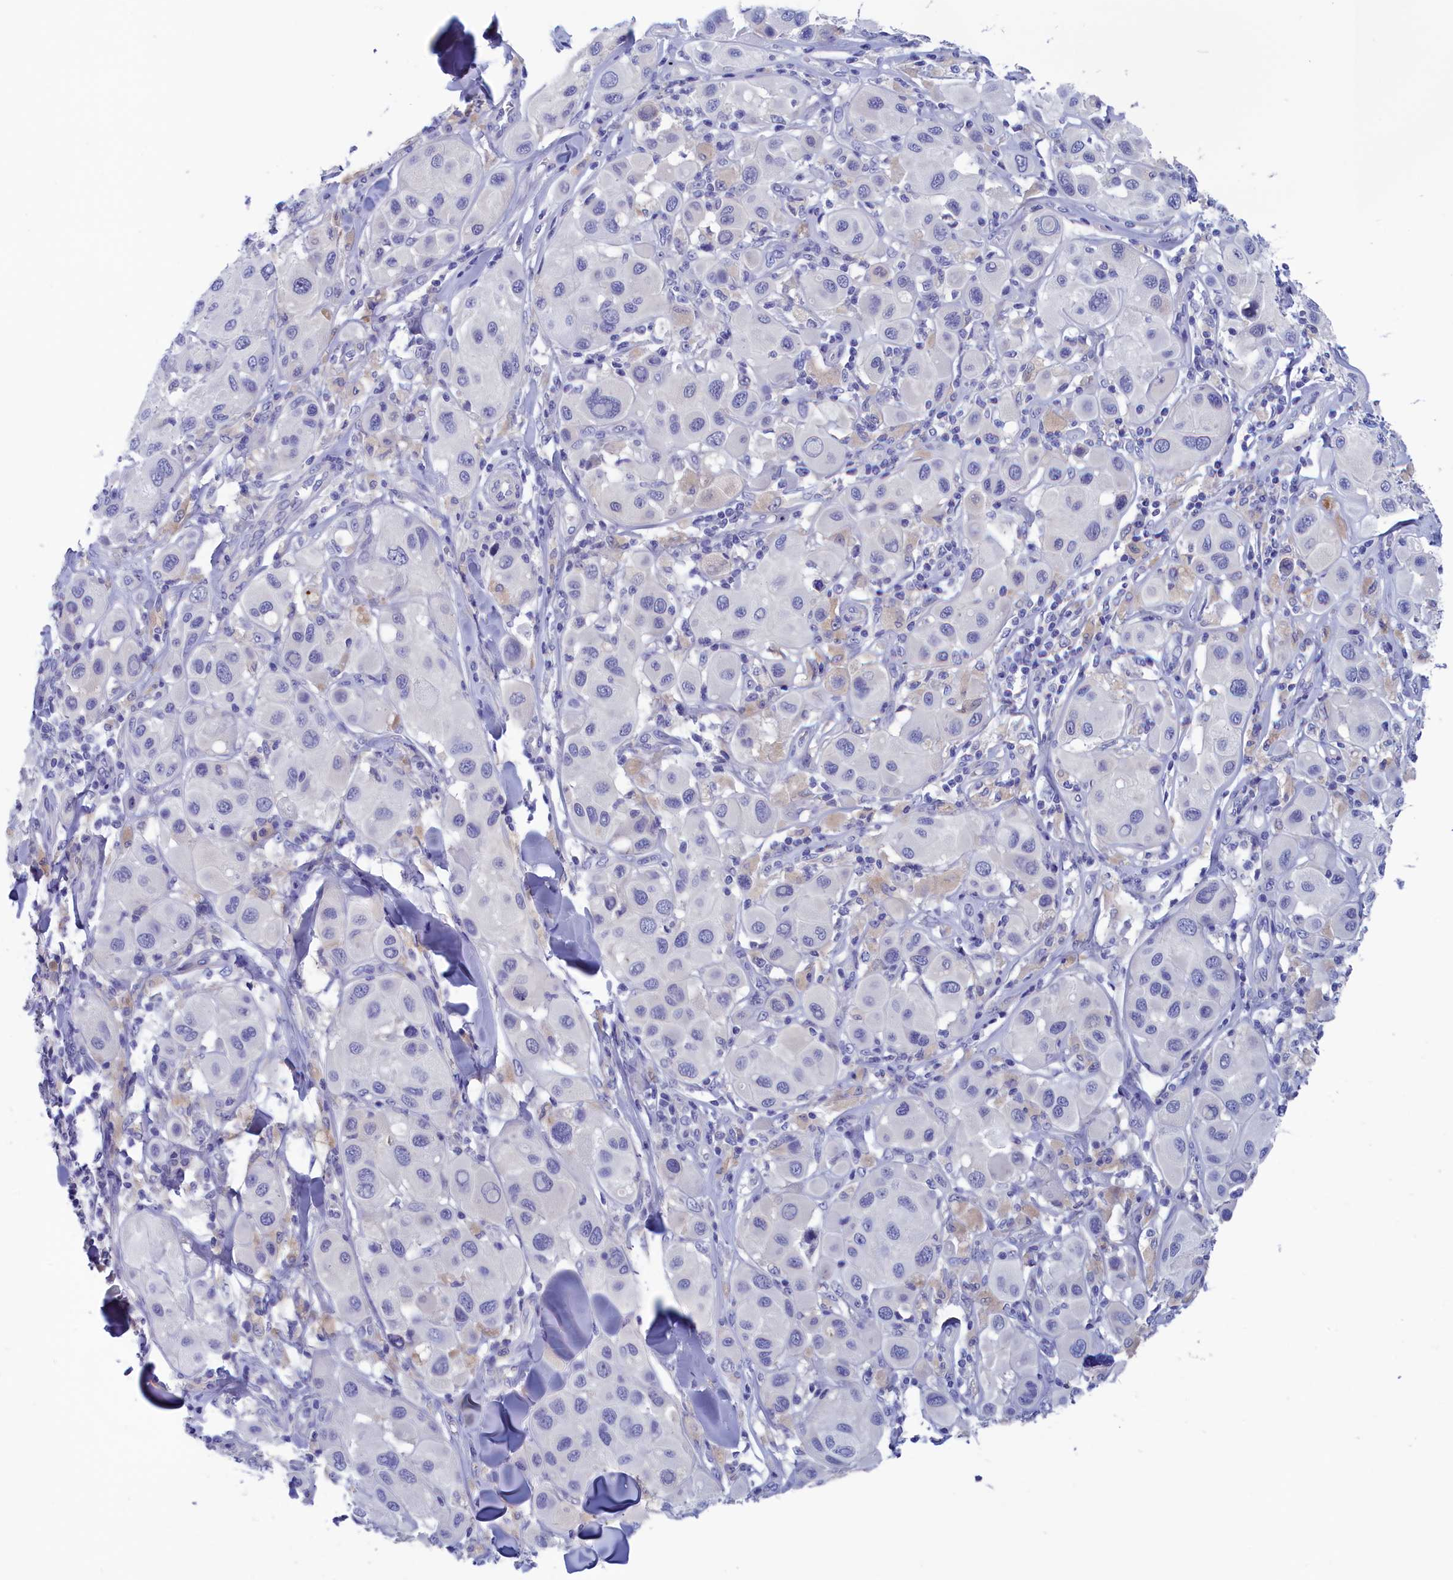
{"staining": {"intensity": "negative", "quantity": "none", "location": "none"}, "tissue": "melanoma", "cell_type": "Tumor cells", "image_type": "cancer", "snomed": [{"axis": "morphology", "description": "Malignant melanoma, Metastatic site"}, {"axis": "topography", "description": "Skin"}], "caption": "Histopathology image shows no significant protein positivity in tumor cells of malignant melanoma (metastatic site).", "gene": "VPS35L", "patient": {"sex": "male", "age": 41}}